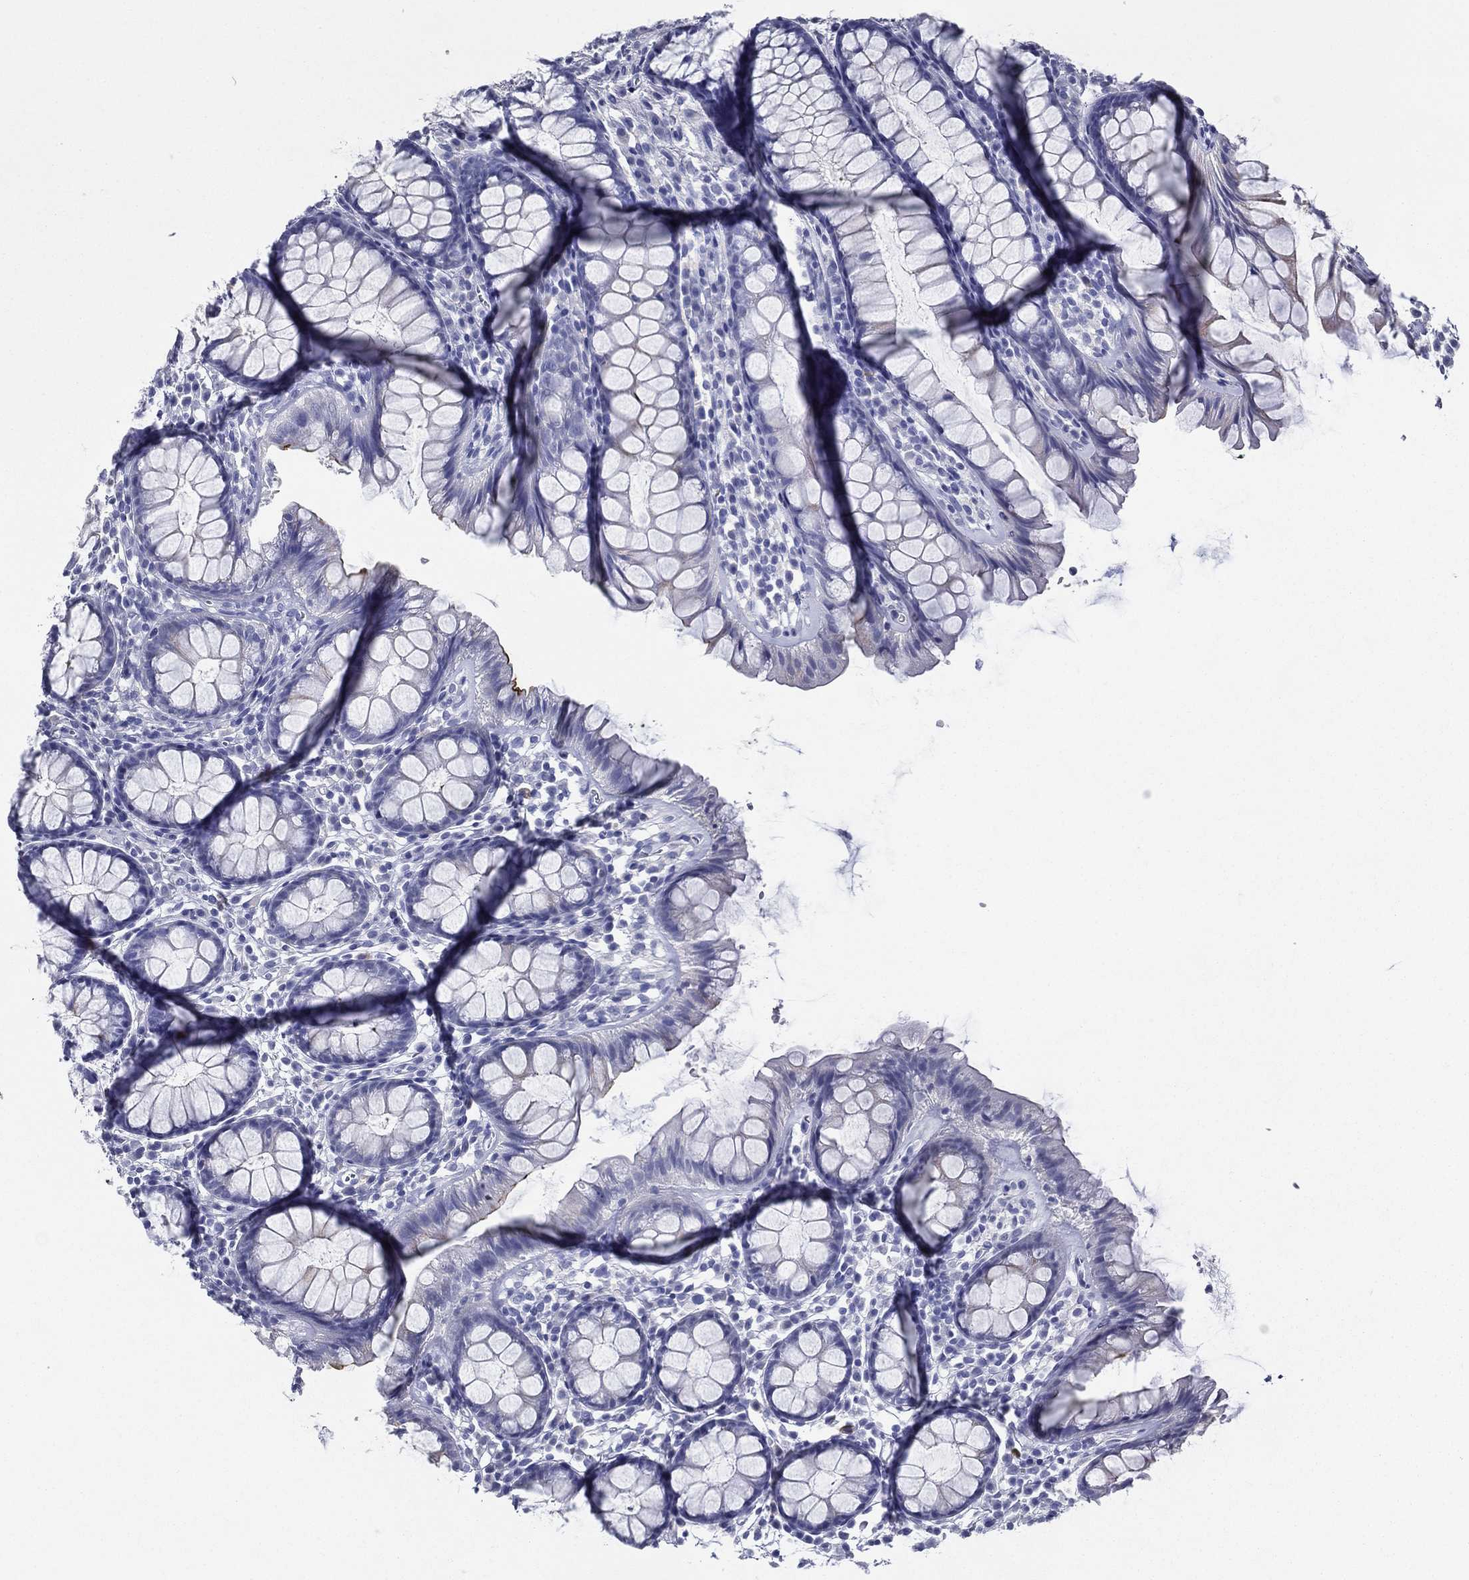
{"staining": {"intensity": "negative", "quantity": "none", "location": "none"}, "tissue": "colon", "cell_type": "Endothelial cells", "image_type": "normal", "snomed": [{"axis": "morphology", "description": "Normal tissue, NOS"}, {"axis": "topography", "description": "Colon"}], "caption": "Immunohistochemistry image of benign colon stained for a protein (brown), which displays no staining in endothelial cells. (Brightfield microscopy of DAB immunohistochemistry (IHC) at high magnification).", "gene": "ACE2", "patient": {"sex": "male", "age": 76}}